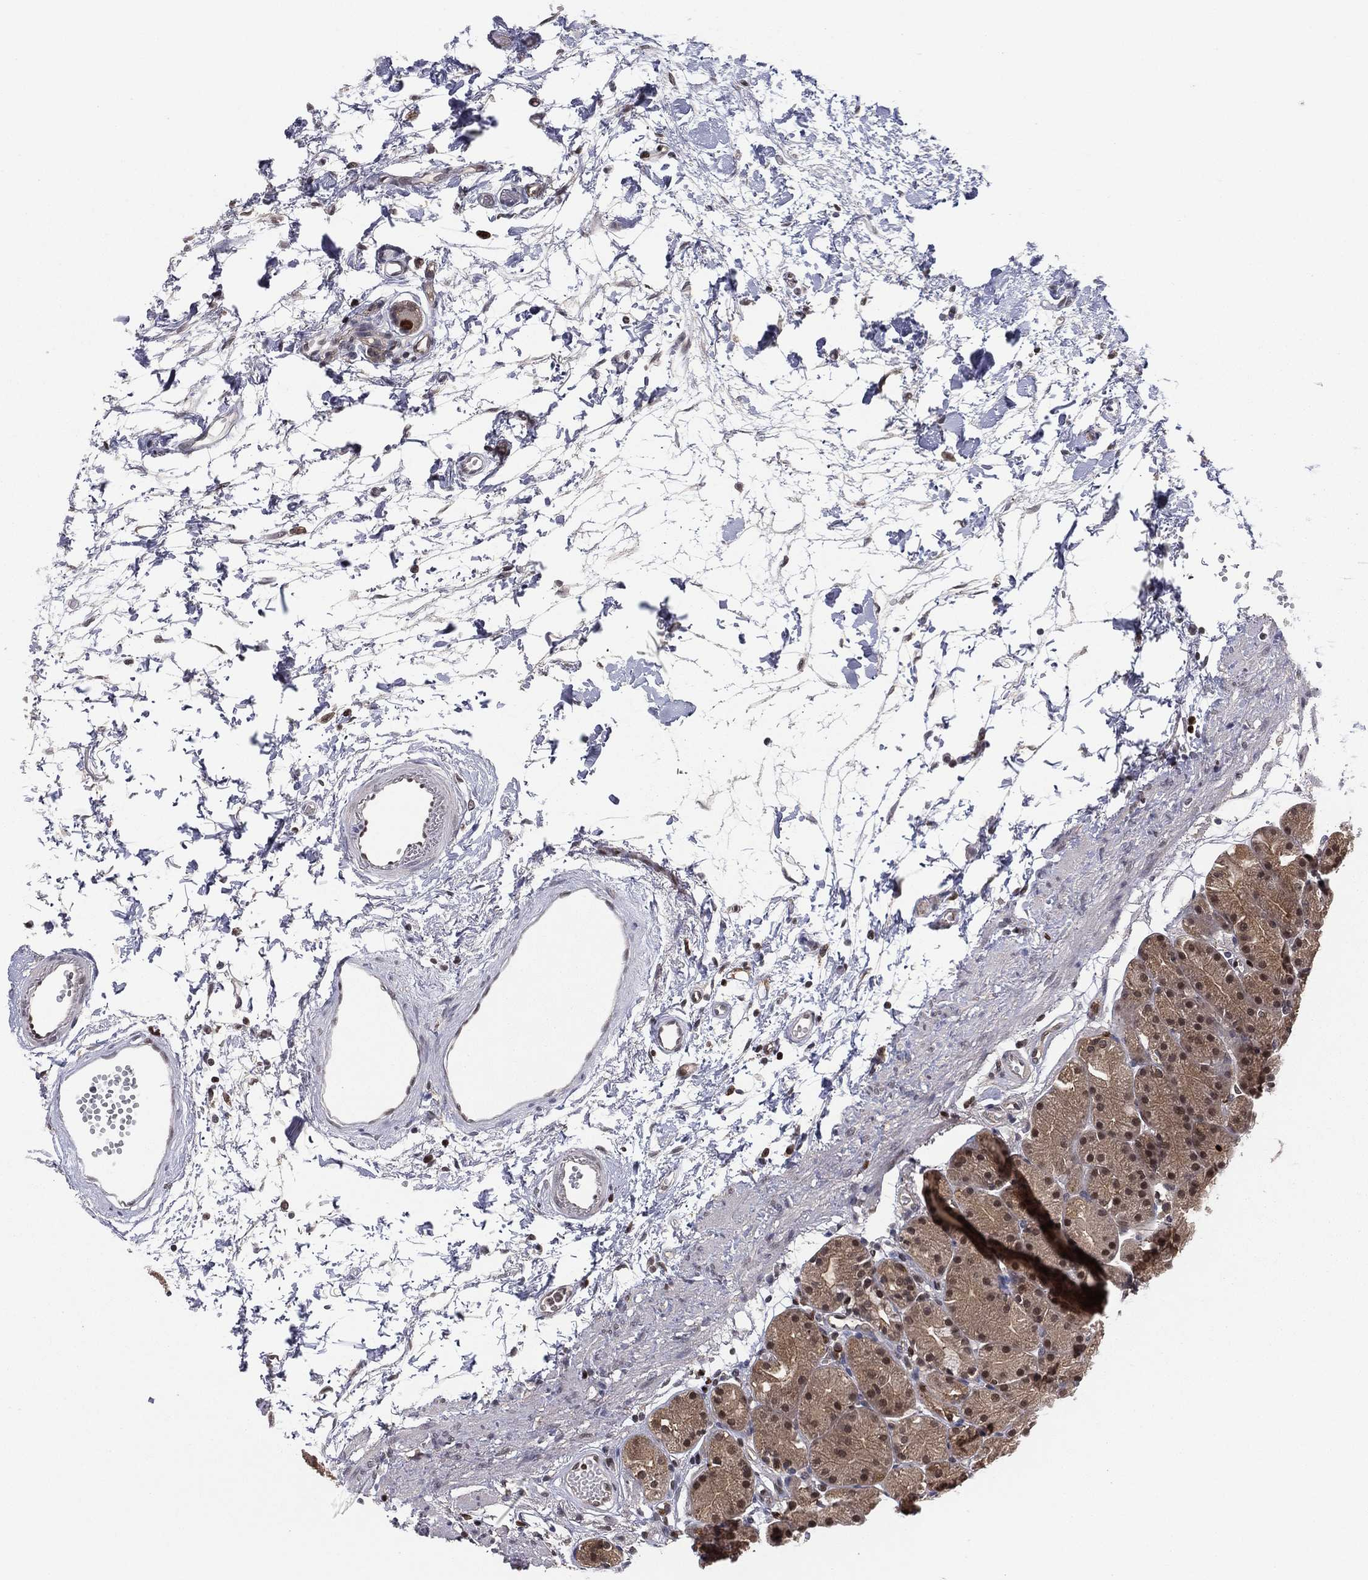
{"staining": {"intensity": "strong", "quantity": "25%-75%", "location": "cytoplasmic/membranous,nuclear"}, "tissue": "stomach", "cell_type": "Glandular cells", "image_type": "normal", "snomed": [{"axis": "morphology", "description": "Normal tissue, NOS"}, {"axis": "morphology", "description": "Adenocarcinoma, NOS"}, {"axis": "topography", "description": "Stomach"}], "caption": "An immunohistochemistry histopathology image of benign tissue is shown. Protein staining in brown highlights strong cytoplasmic/membranous,nuclear positivity in stomach within glandular cells.", "gene": "PSMA1", "patient": {"sex": "female", "age": 81}}